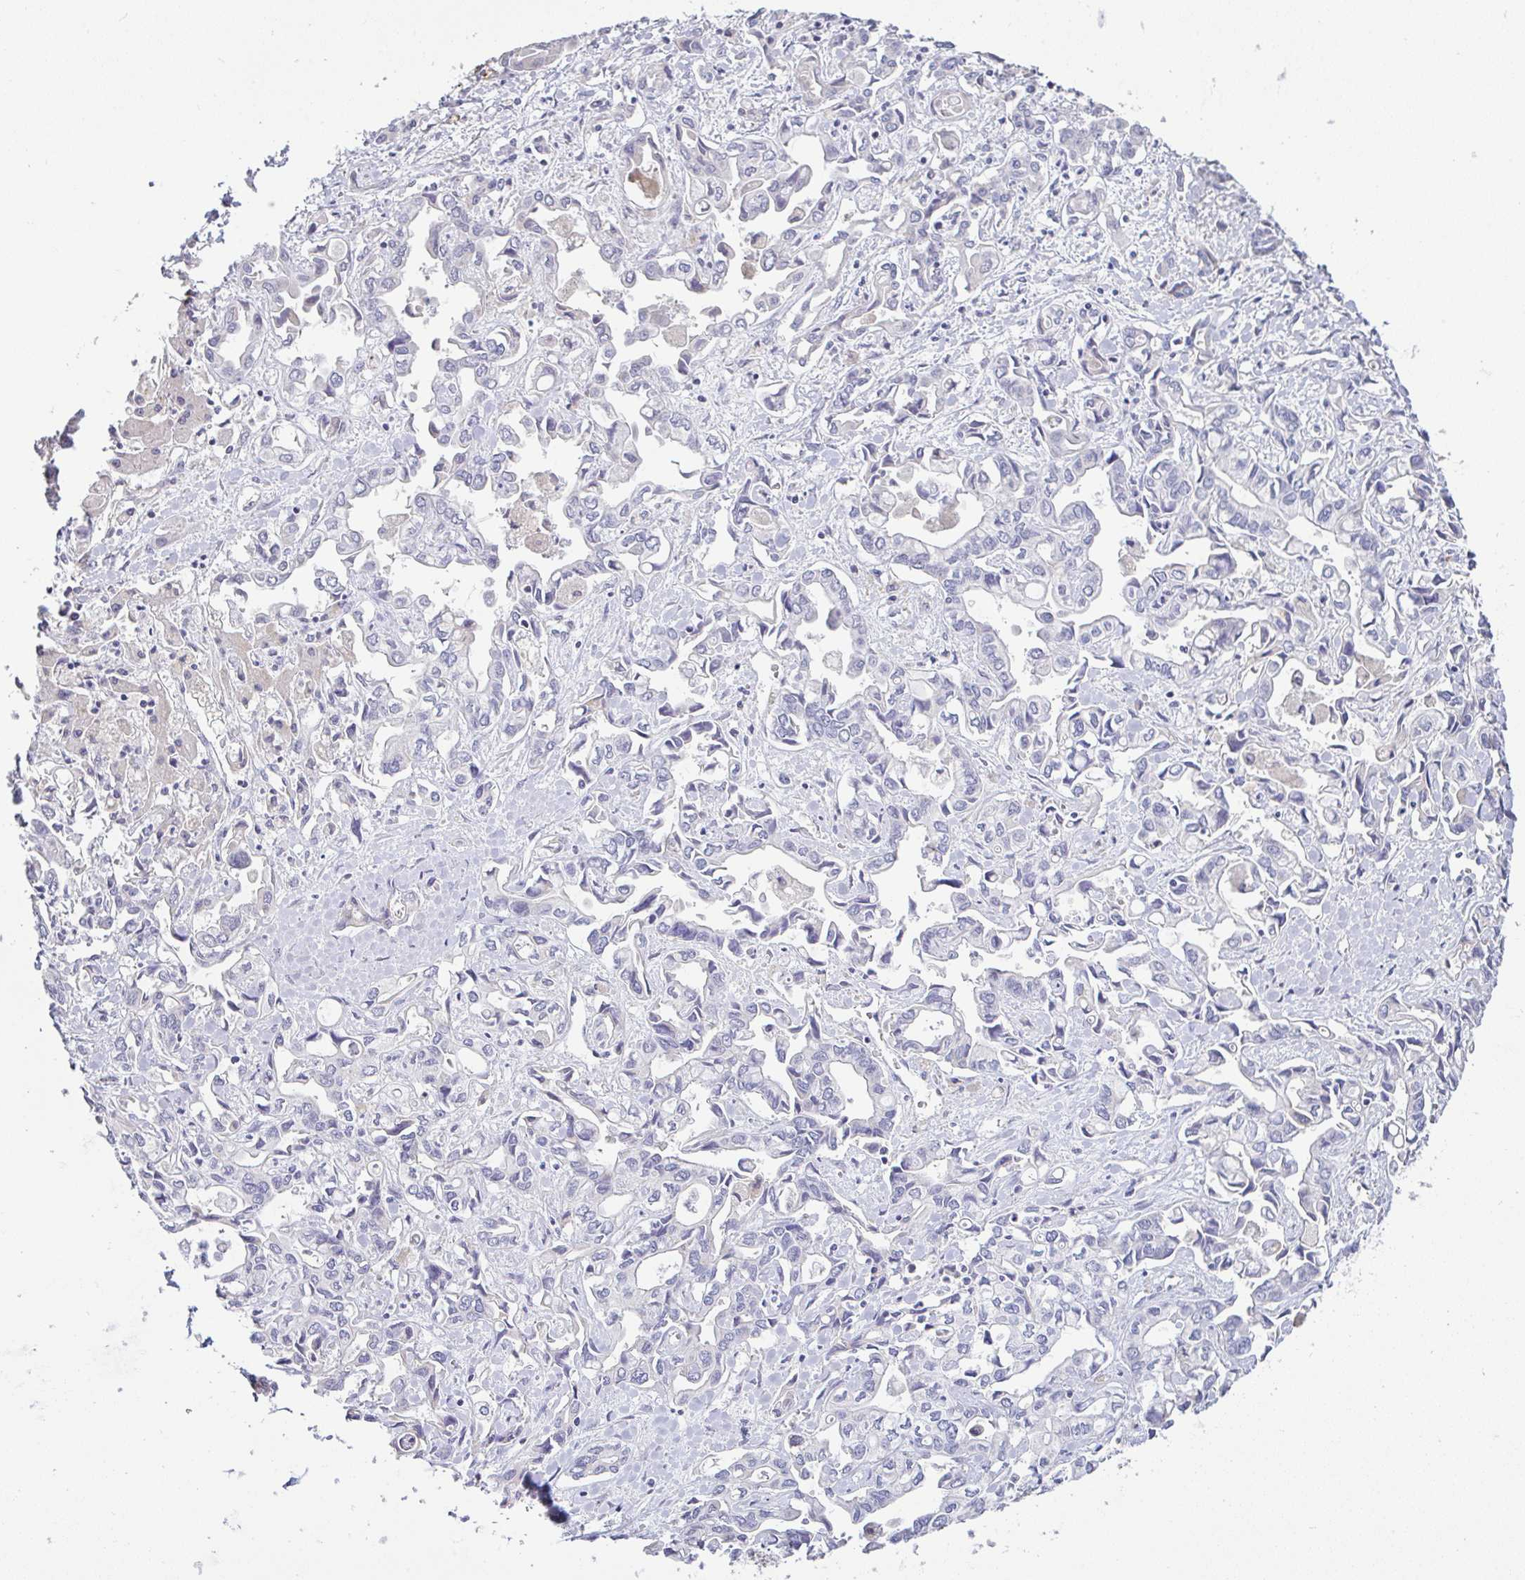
{"staining": {"intensity": "negative", "quantity": "none", "location": "none"}, "tissue": "liver cancer", "cell_type": "Tumor cells", "image_type": "cancer", "snomed": [{"axis": "morphology", "description": "Cholangiocarcinoma"}, {"axis": "topography", "description": "Liver"}], "caption": "DAB immunohistochemical staining of liver cholangiocarcinoma exhibits no significant staining in tumor cells. Nuclei are stained in blue.", "gene": "PLCD4", "patient": {"sex": "female", "age": 64}}